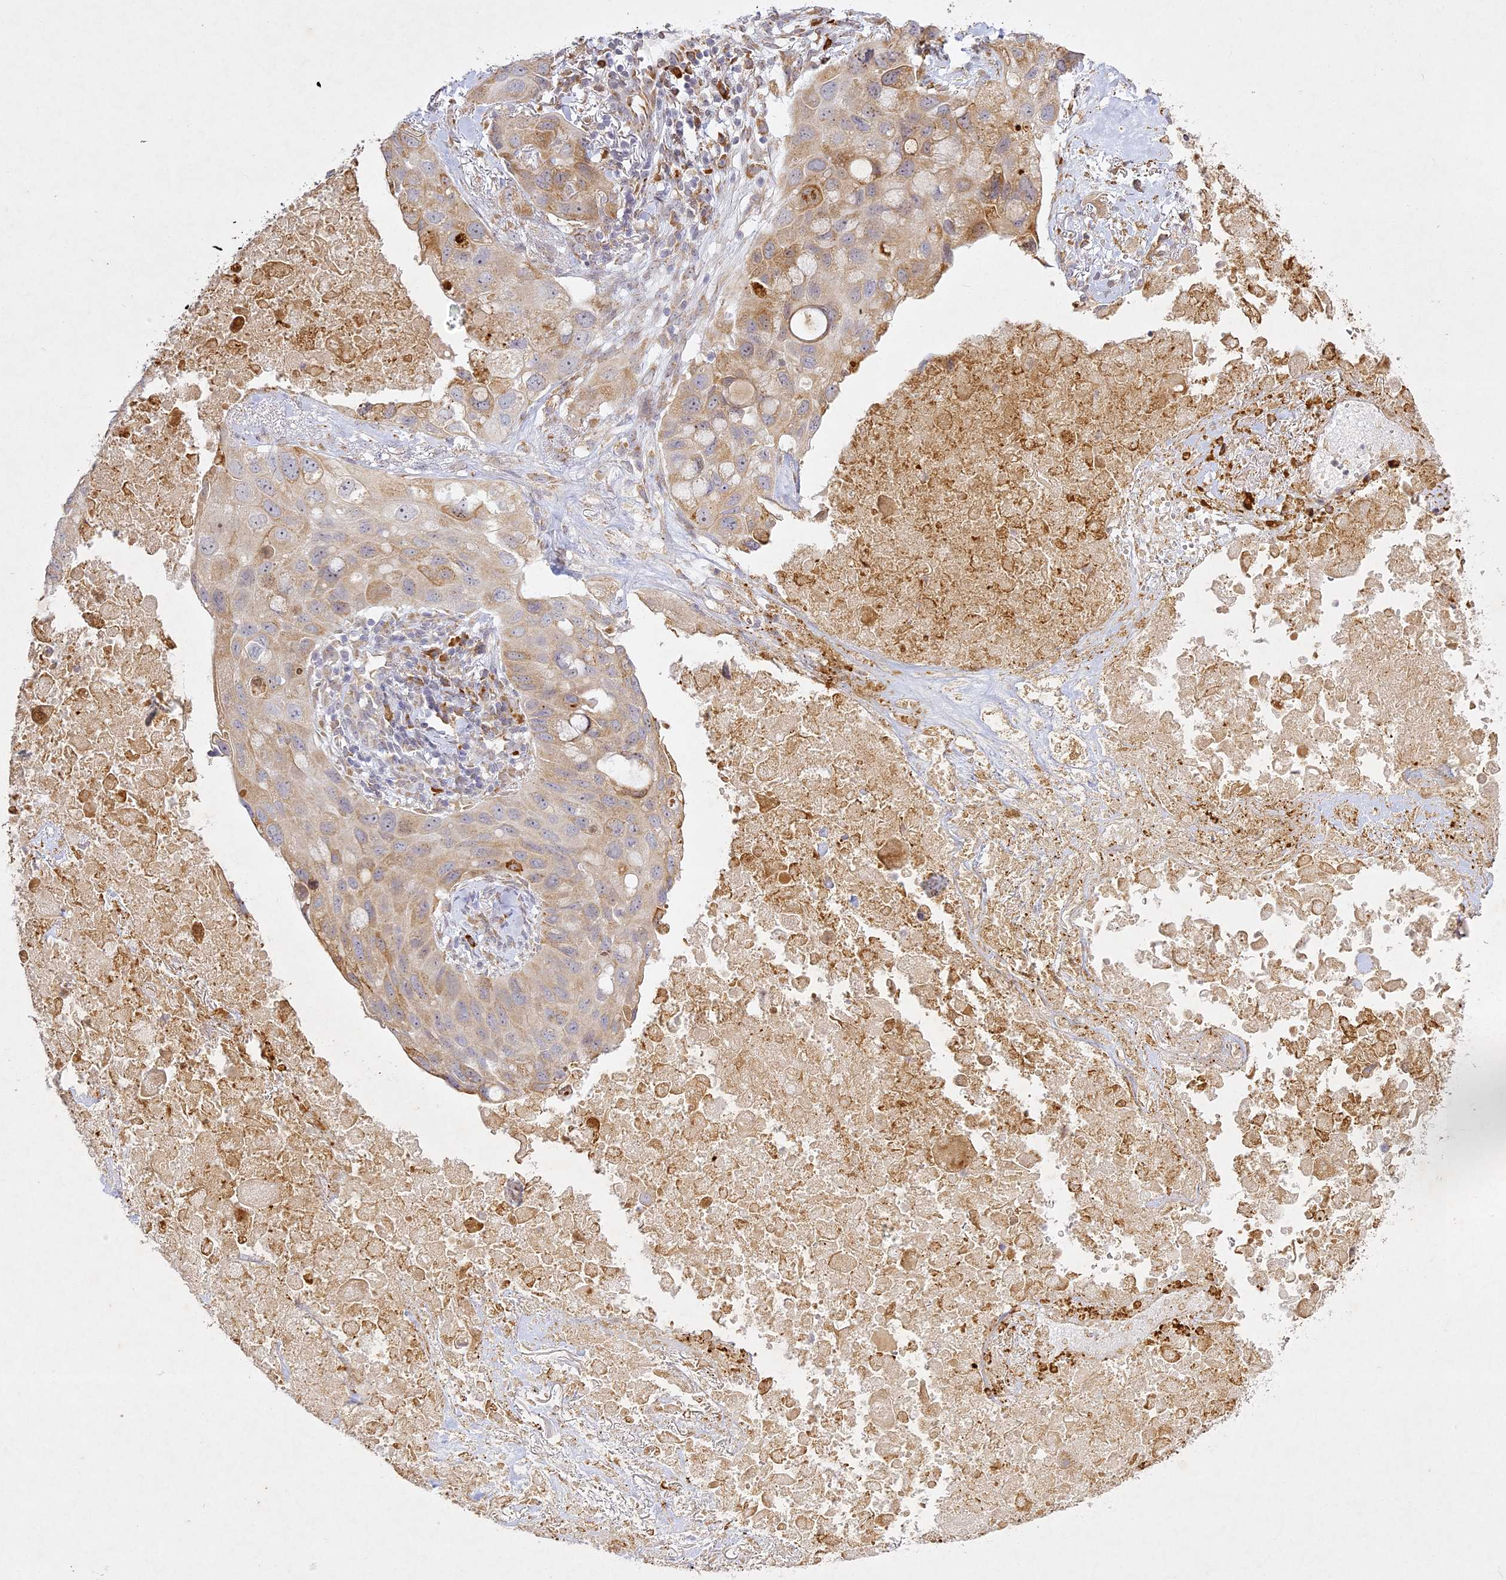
{"staining": {"intensity": "weak", "quantity": "25%-75%", "location": "cytoplasmic/membranous"}, "tissue": "lung cancer", "cell_type": "Tumor cells", "image_type": "cancer", "snomed": [{"axis": "morphology", "description": "Squamous cell carcinoma, NOS"}, {"axis": "topography", "description": "Lung"}], "caption": "Brown immunohistochemical staining in human squamous cell carcinoma (lung) demonstrates weak cytoplasmic/membranous expression in approximately 25%-75% of tumor cells.", "gene": "SLC30A5", "patient": {"sex": "female", "age": 73}}